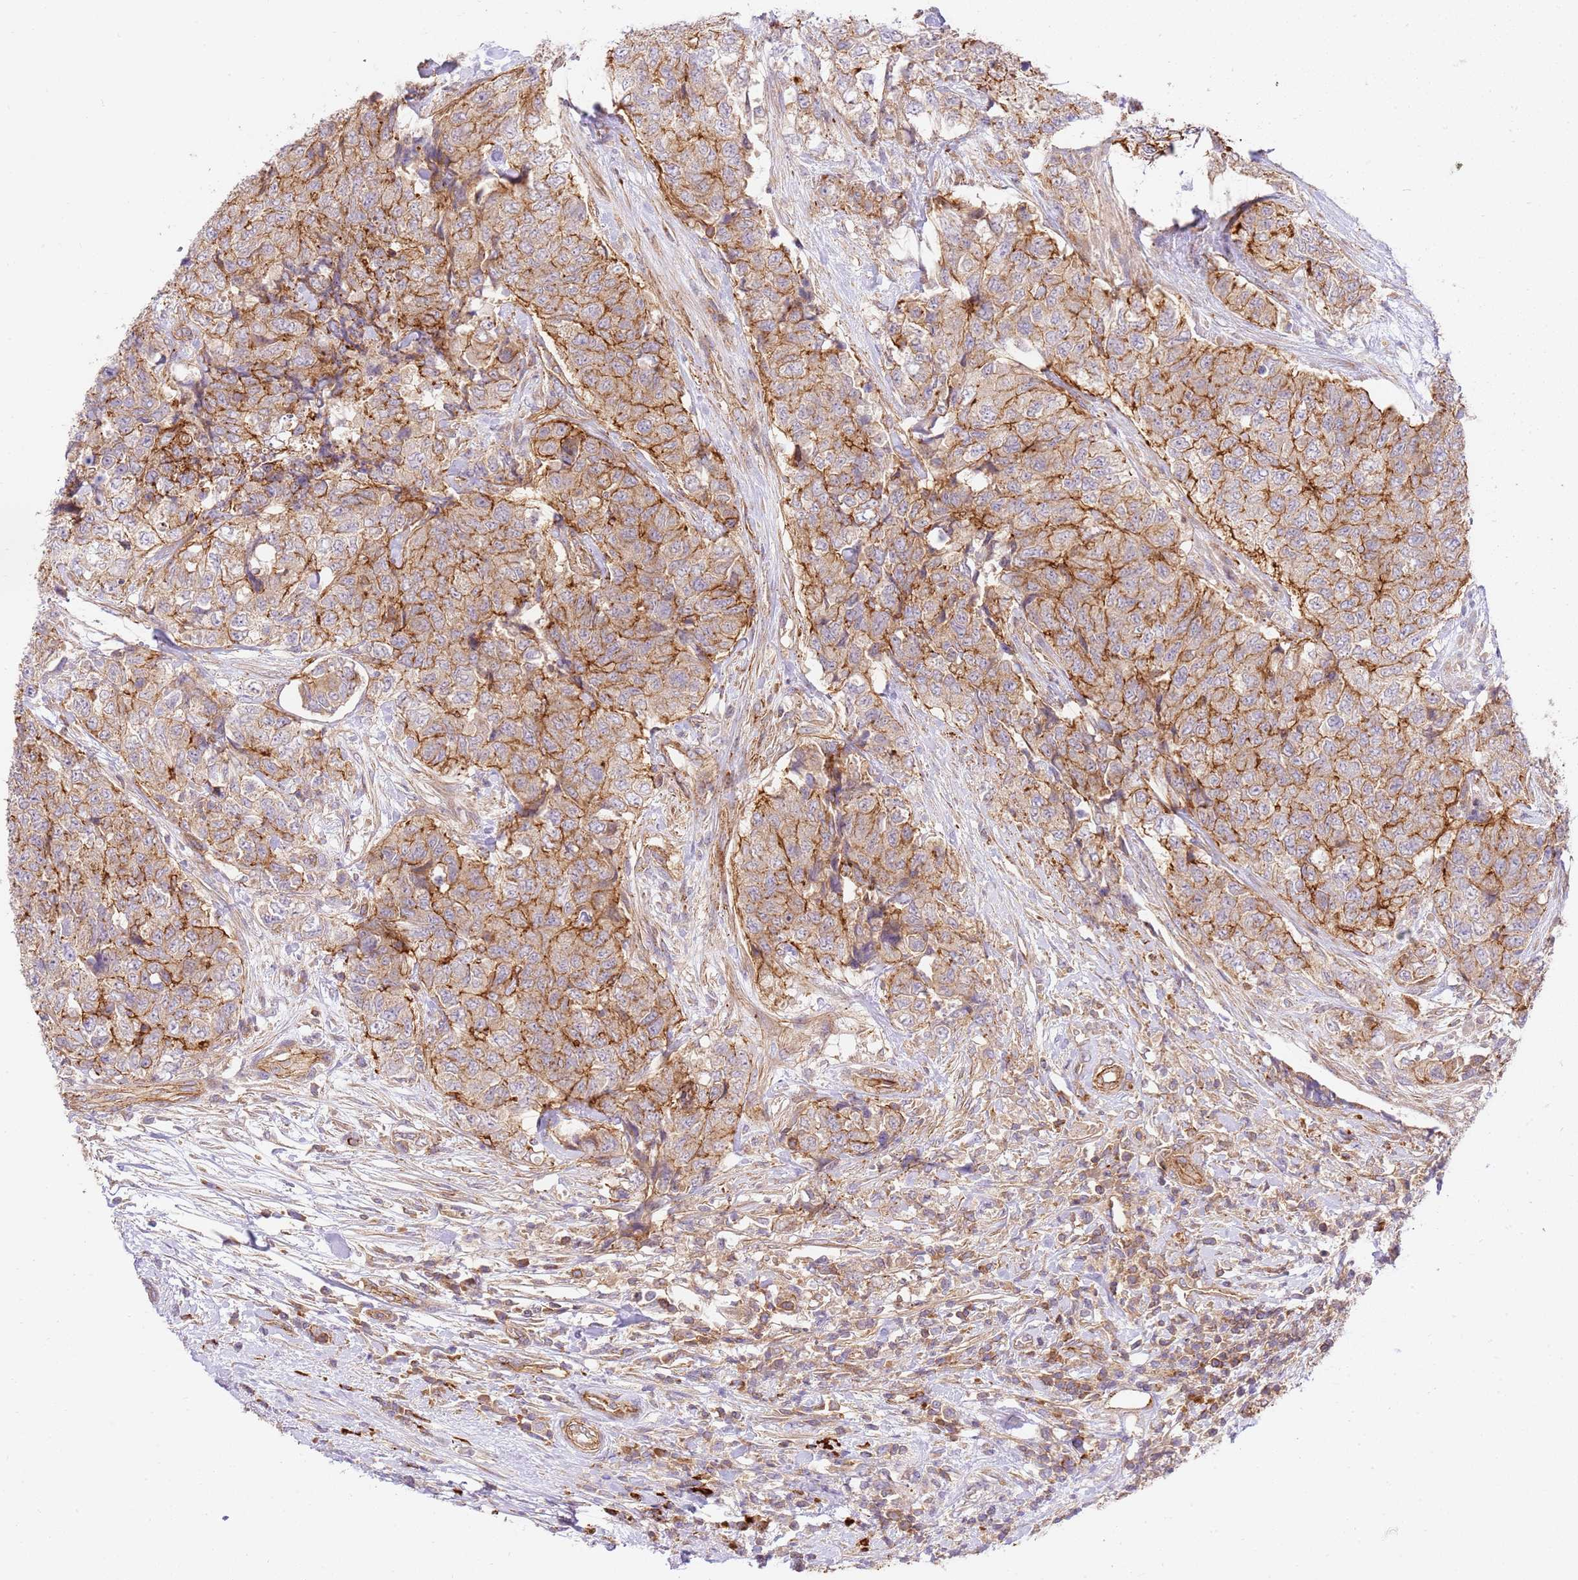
{"staining": {"intensity": "moderate", "quantity": ">75%", "location": "cytoplasmic/membranous"}, "tissue": "urothelial cancer", "cell_type": "Tumor cells", "image_type": "cancer", "snomed": [{"axis": "morphology", "description": "Urothelial carcinoma, High grade"}, {"axis": "topography", "description": "Urinary bladder"}], "caption": "A high-resolution histopathology image shows immunohistochemistry (IHC) staining of urothelial cancer, which exhibits moderate cytoplasmic/membranous positivity in approximately >75% of tumor cells.", "gene": "EFCAB8", "patient": {"sex": "female", "age": 78}}